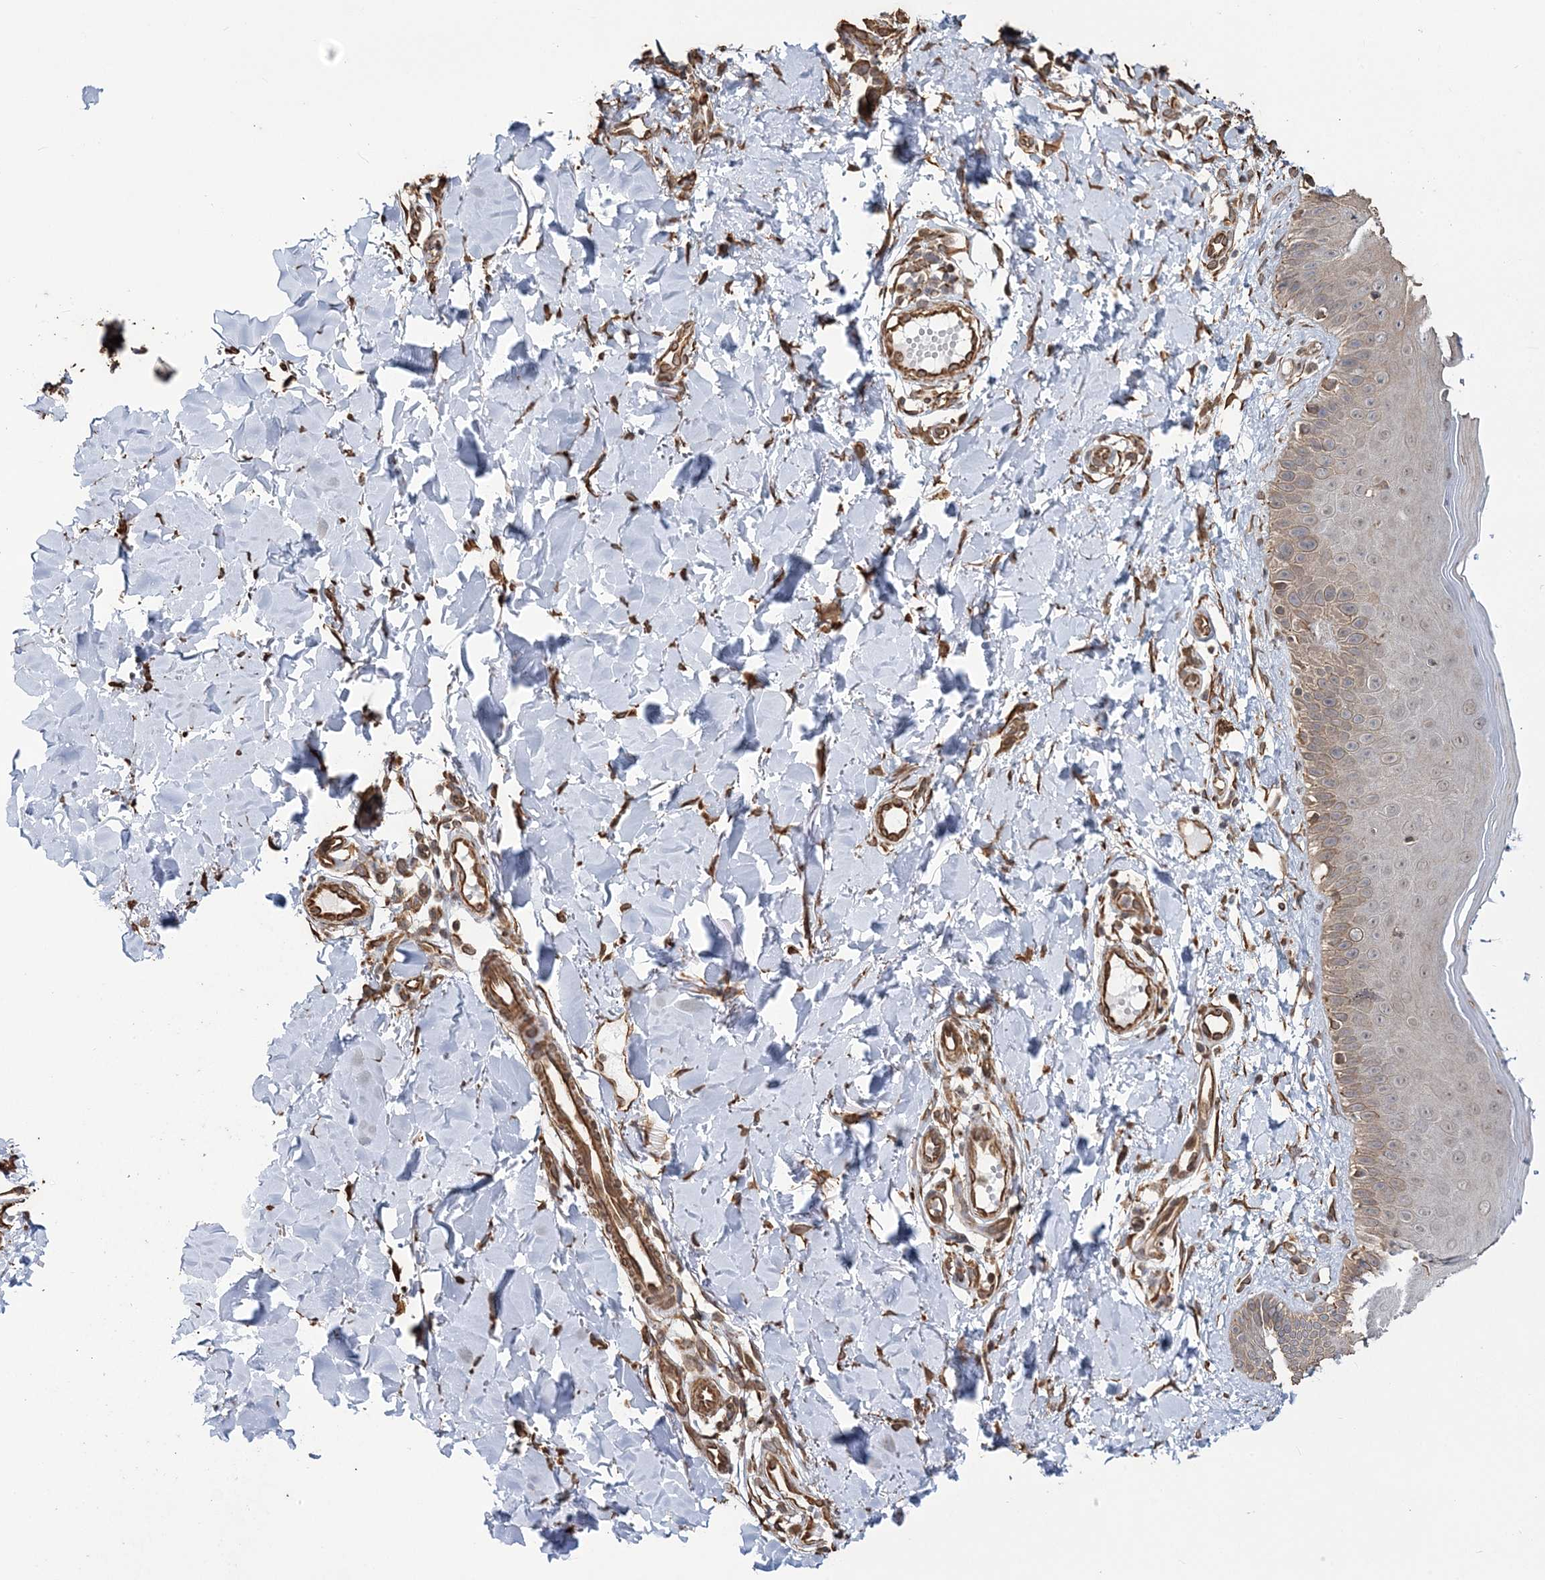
{"staining": {"intensity": "strong", "quantity": ">75%", "location": "cytoplasmic/membranous,nuclear"}, "tissue": "skin", "cell_type": "Fibroblasts", "image_type": "normal", "snomed": [{"axis": "morphology", "description": "Normal tissue, NOS"}, {"axis": "topography", "description": "Skin"}], "caption": "Strong cytoplasmic/membranous,nuclear protein positivity is present in approximately >75% of fibroblasts in skin.", "gene": "ATP11B", "patient": {"sex": "male", "age": 52}}